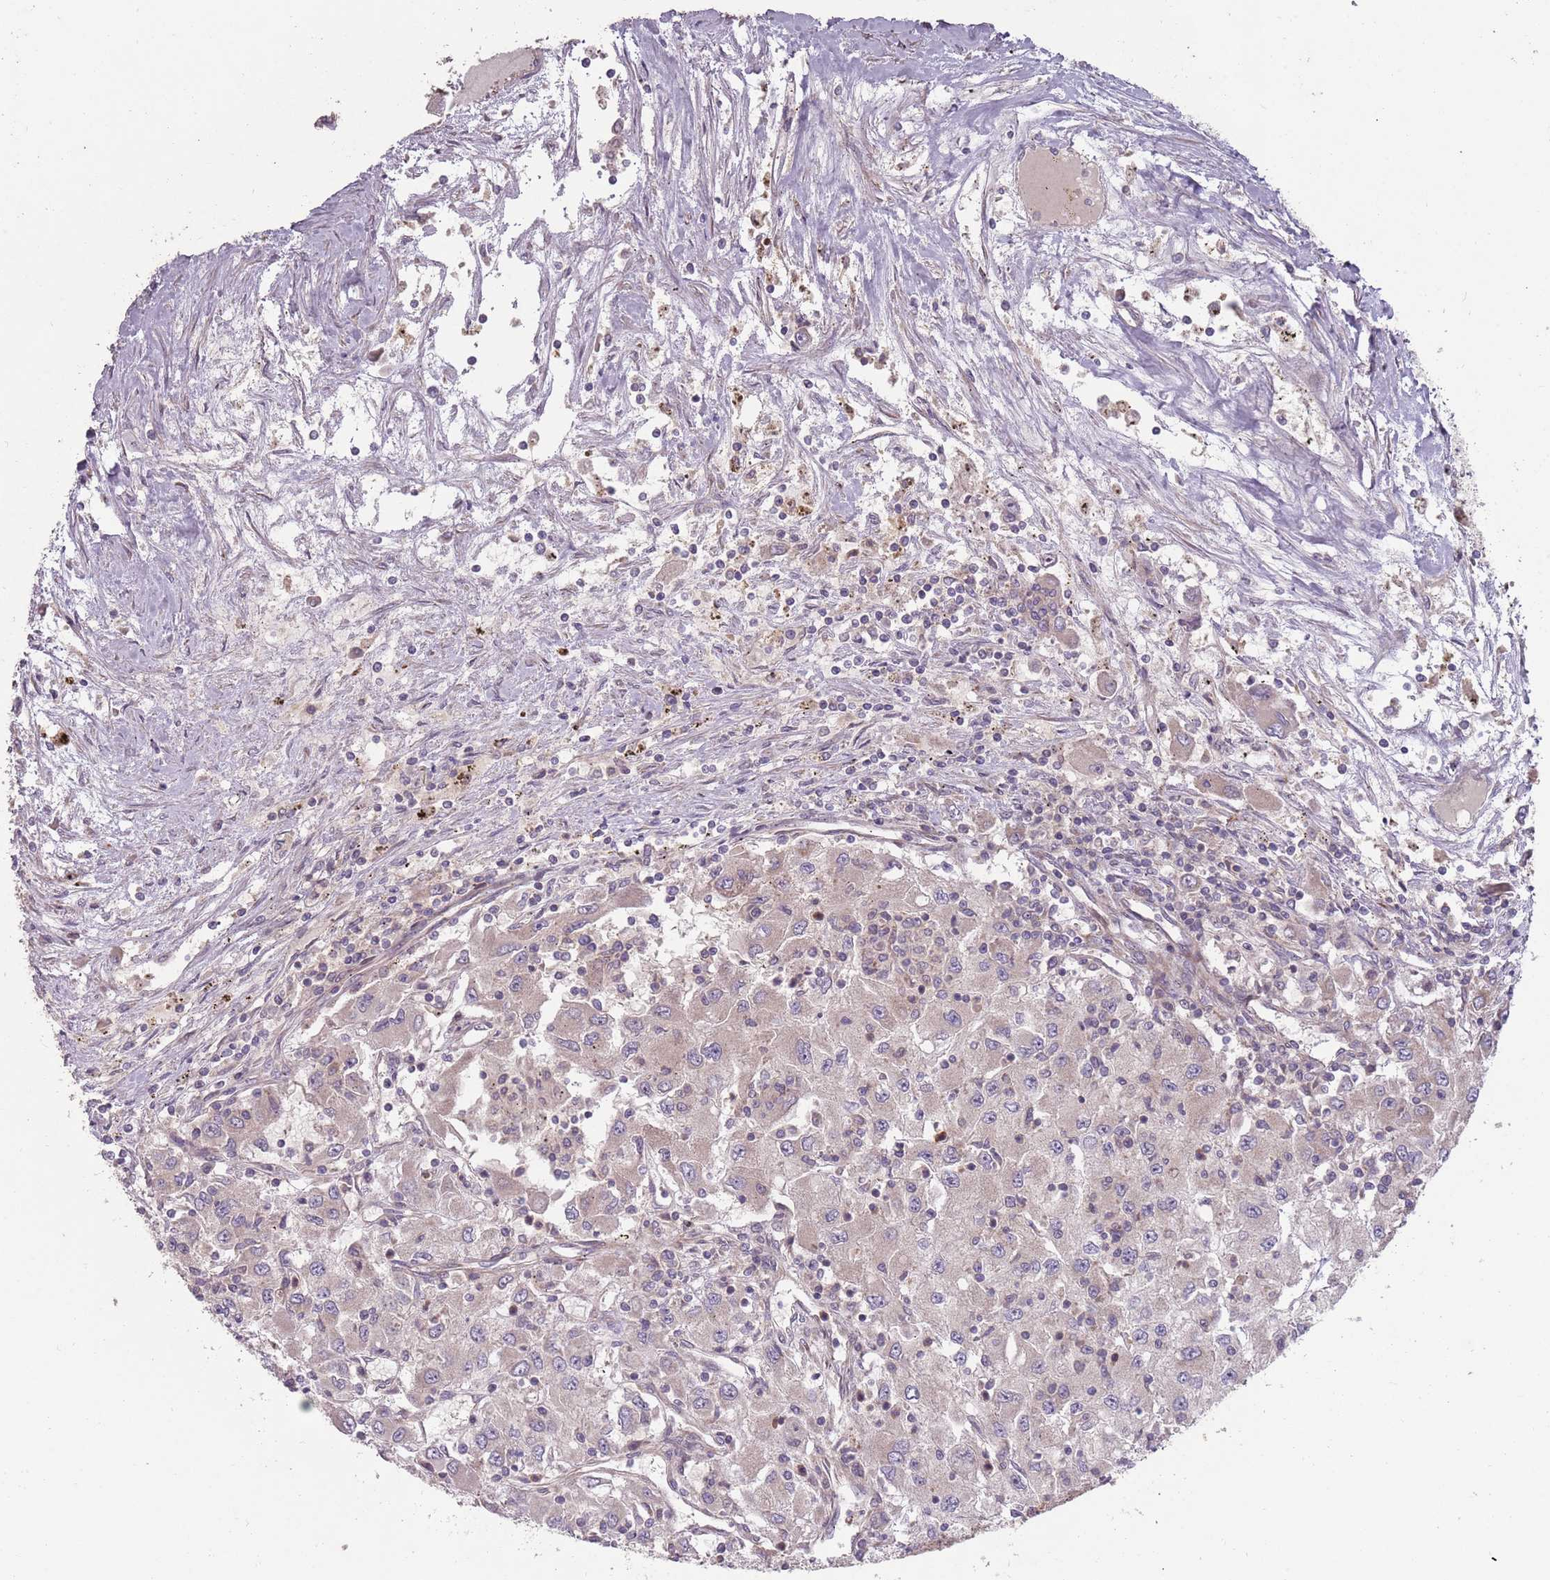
{"staining": {"intensity": "weak", "quantity": "<25%", "location": "cytoplasmic/membranous"}, "tissue": "renal cancer", "cell_type": "Tumor cells", "image_type": "cancer", "snomed": [{"axis": "morphology", "description": "Adenocarcinoma, NOS"}, {"axis": "topography", "description": "Kidney"}], "caption": "An IHC image of renal adenocarcinoma is shown. There is no staining in tumor cells of renal adenocarcinoma.", "gene": "PLD6", "patient": {"sex": "female", "age": 67}}